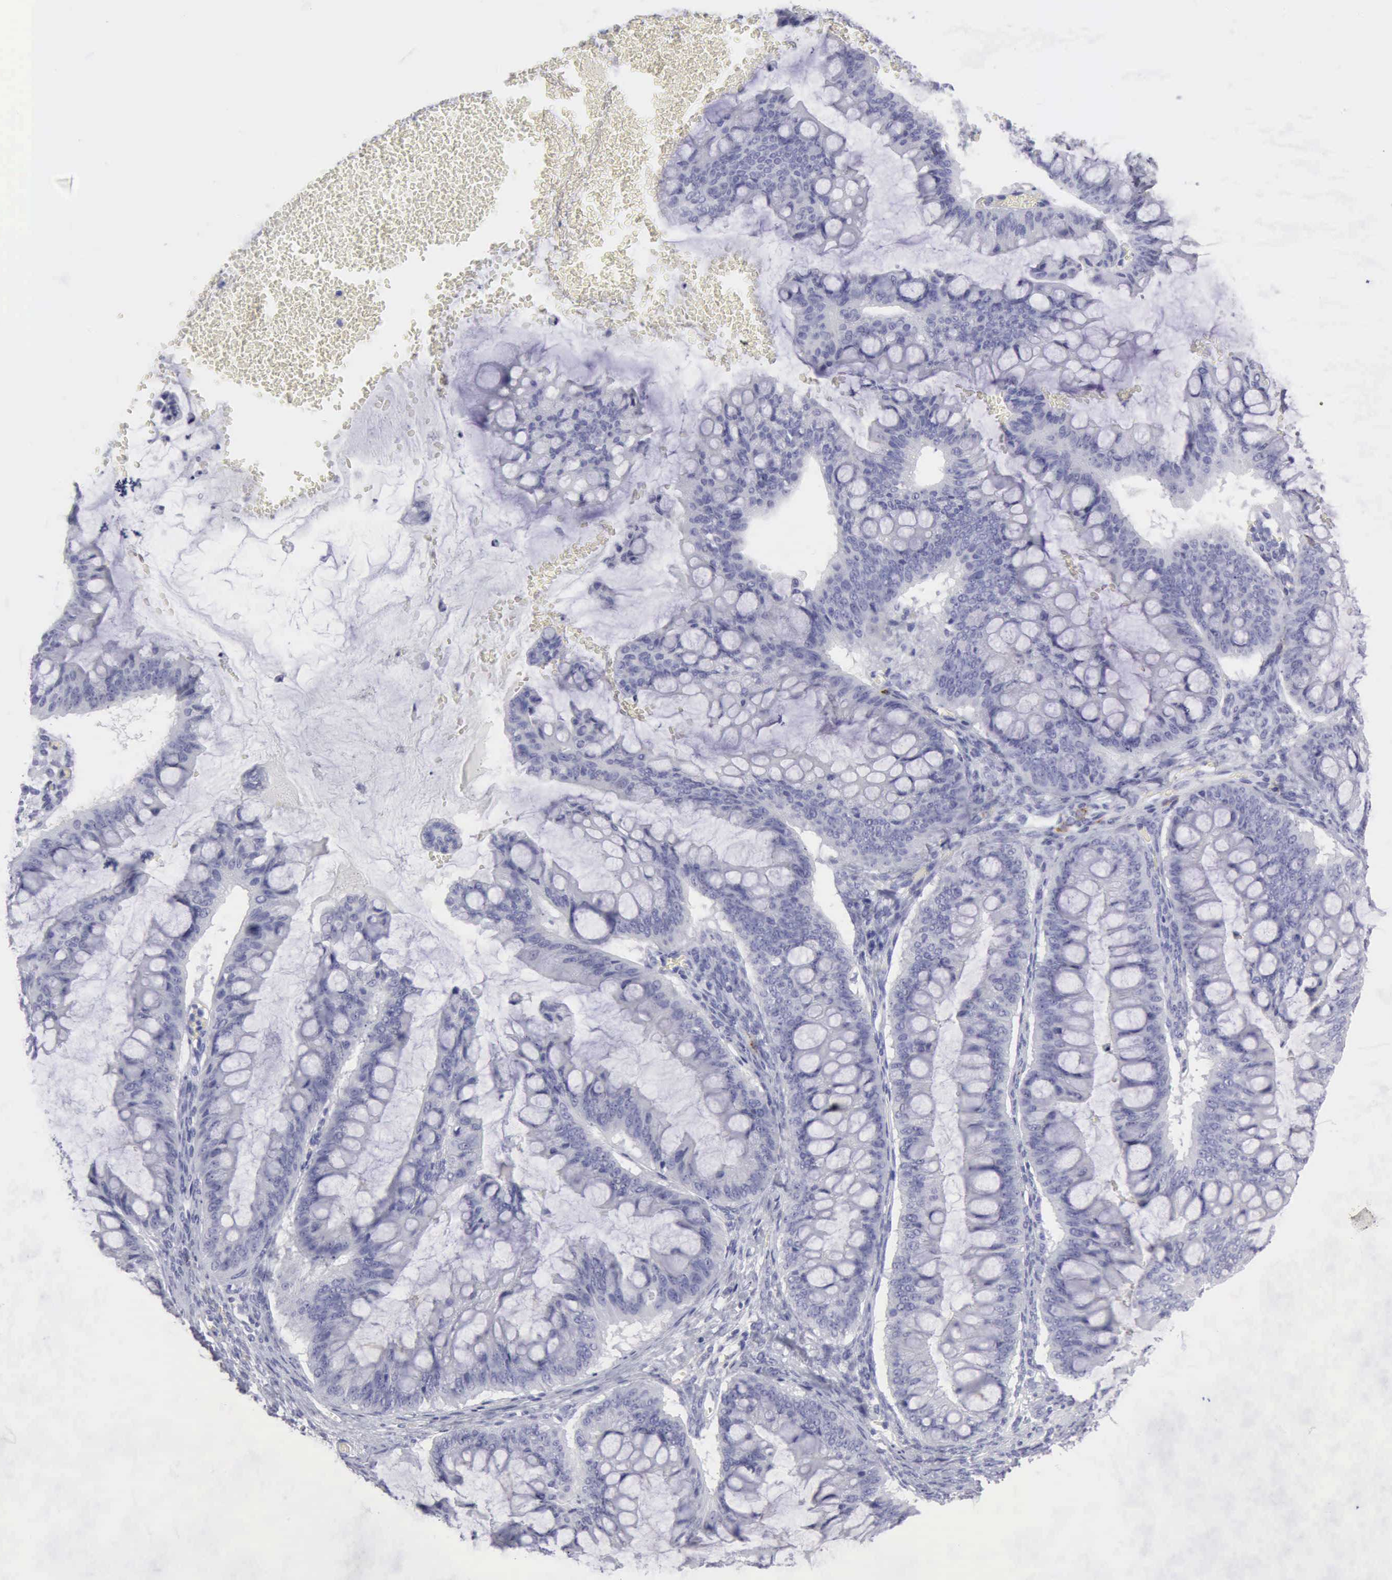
{"staining": {"intensity": "negative", "quantity": "none", "location": "none"}, "tissue": "ovarian cancer", "cell_type": "Tumor cells", "image_type": "cancer", "snomed": [{"axis": "morphology", "description": "Cystadenocarcinoma, mucinous, NOS"}, {"axis": "topography", "description": "Ovary"}], "caption": "Mucinous cystadenocarcinoma (ovarian) was stained to show a protein in brown. There is no significant expression in tumor cells. The staining was performed using DAB to visualize the protein expression in brown, while the nuclei were stained in blue with hematoxylin (Magnification: 20x).", "gene": "NCAM1", "patient": {"sex": "female", "age": 73}}